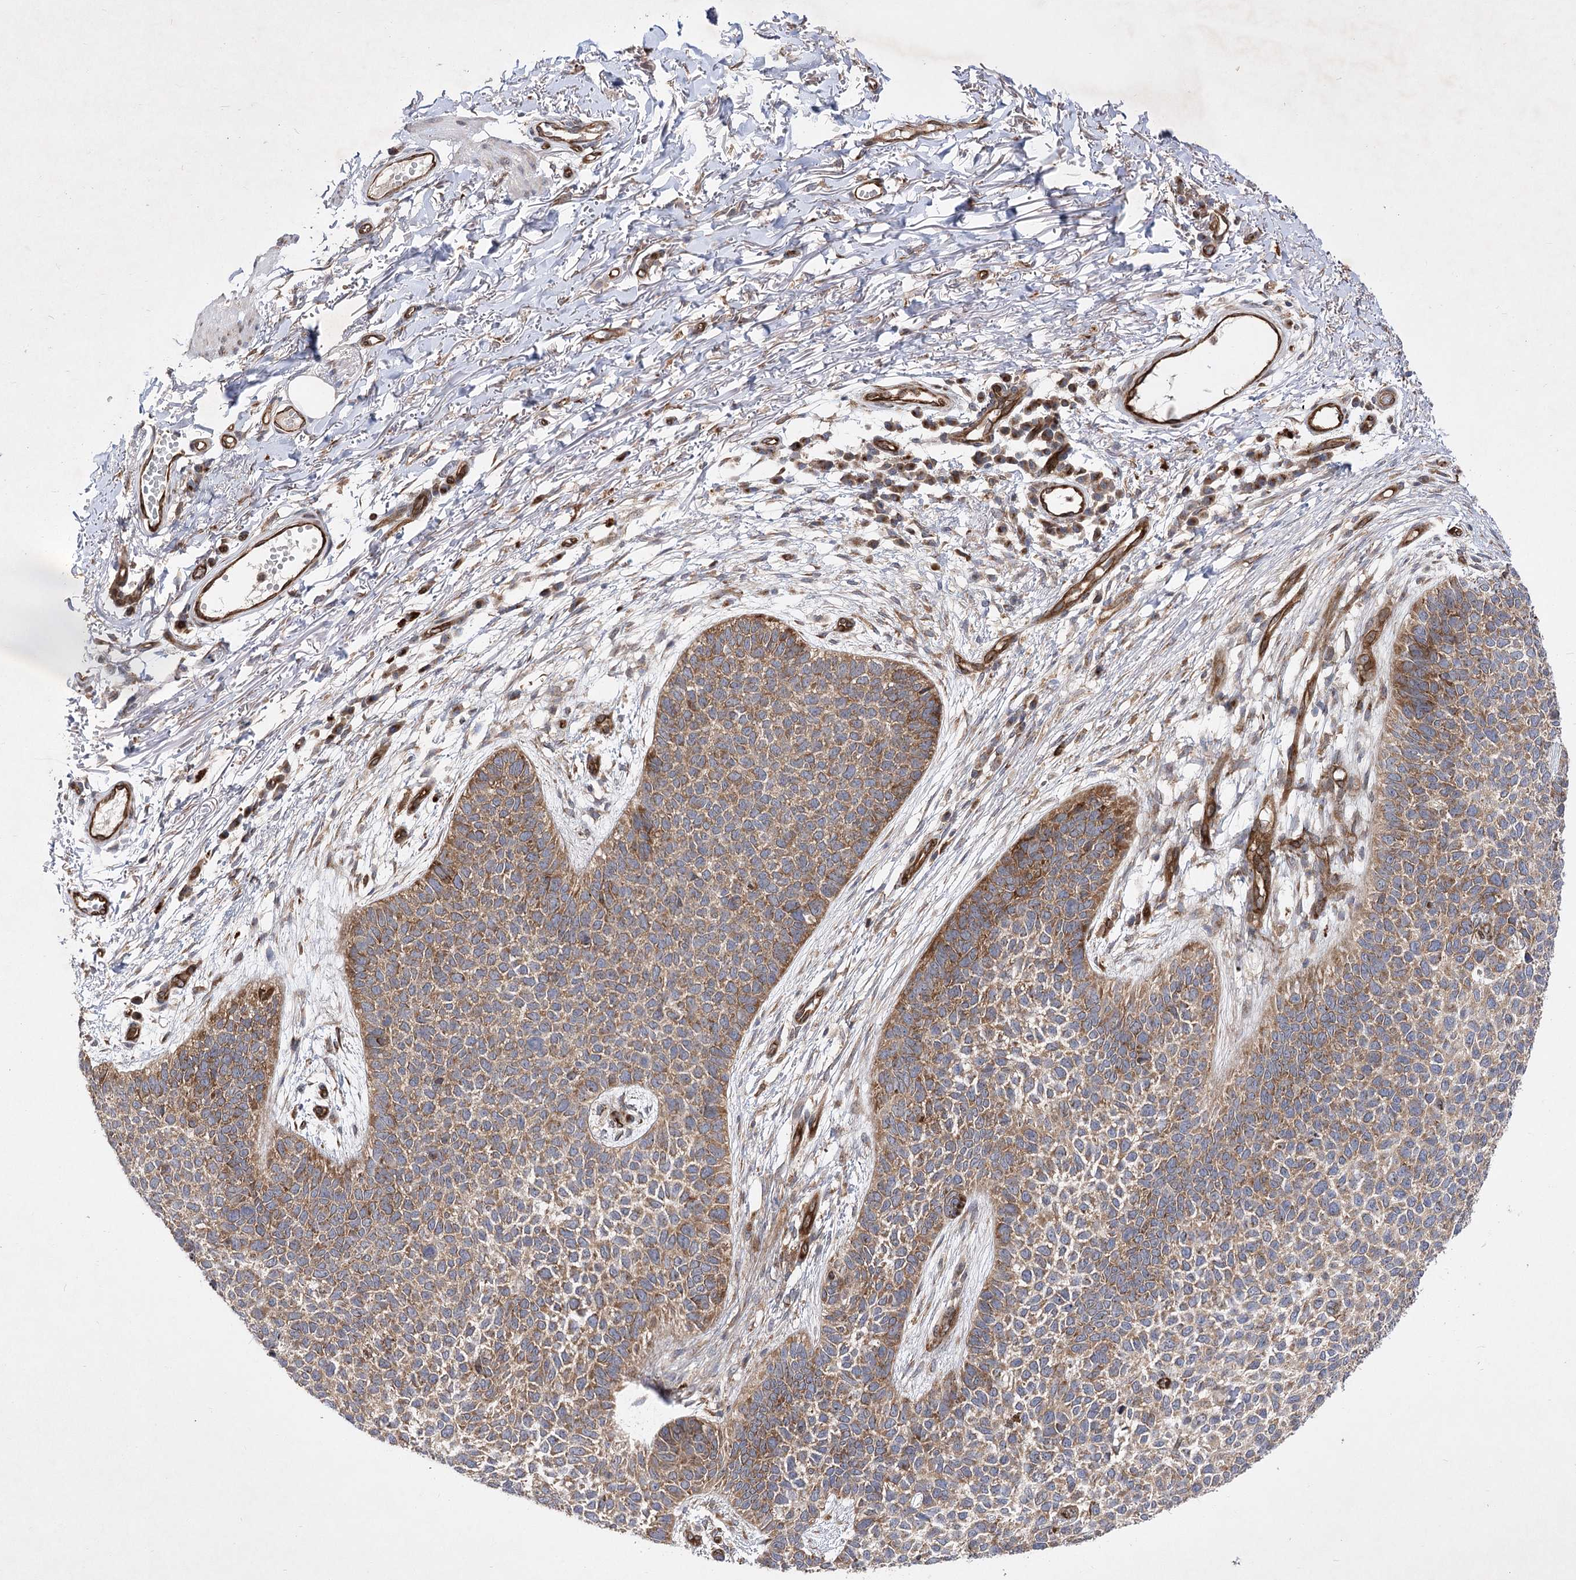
{"staining": {"intensity": "moderate", "quantity": ">75%", "location": "cytoplasmic/membranous"}, "tissue": "skin cancer", "cell_type": "Tumor cells", "image_type": "cancer", "snomed": [{"axis": "morphology", "description": "Basal cell carcinoma"}, {"axis": "topography", "description": "Skin"}], "caption": "This is a micrograph of IHC staining of skin basal cell carcinoma, which shows moderate positivity in the cytoplasmic/membranous of tumor cells.", "gene": "ARHGAP31", "patient": {"sex": "female", "age": 84}}